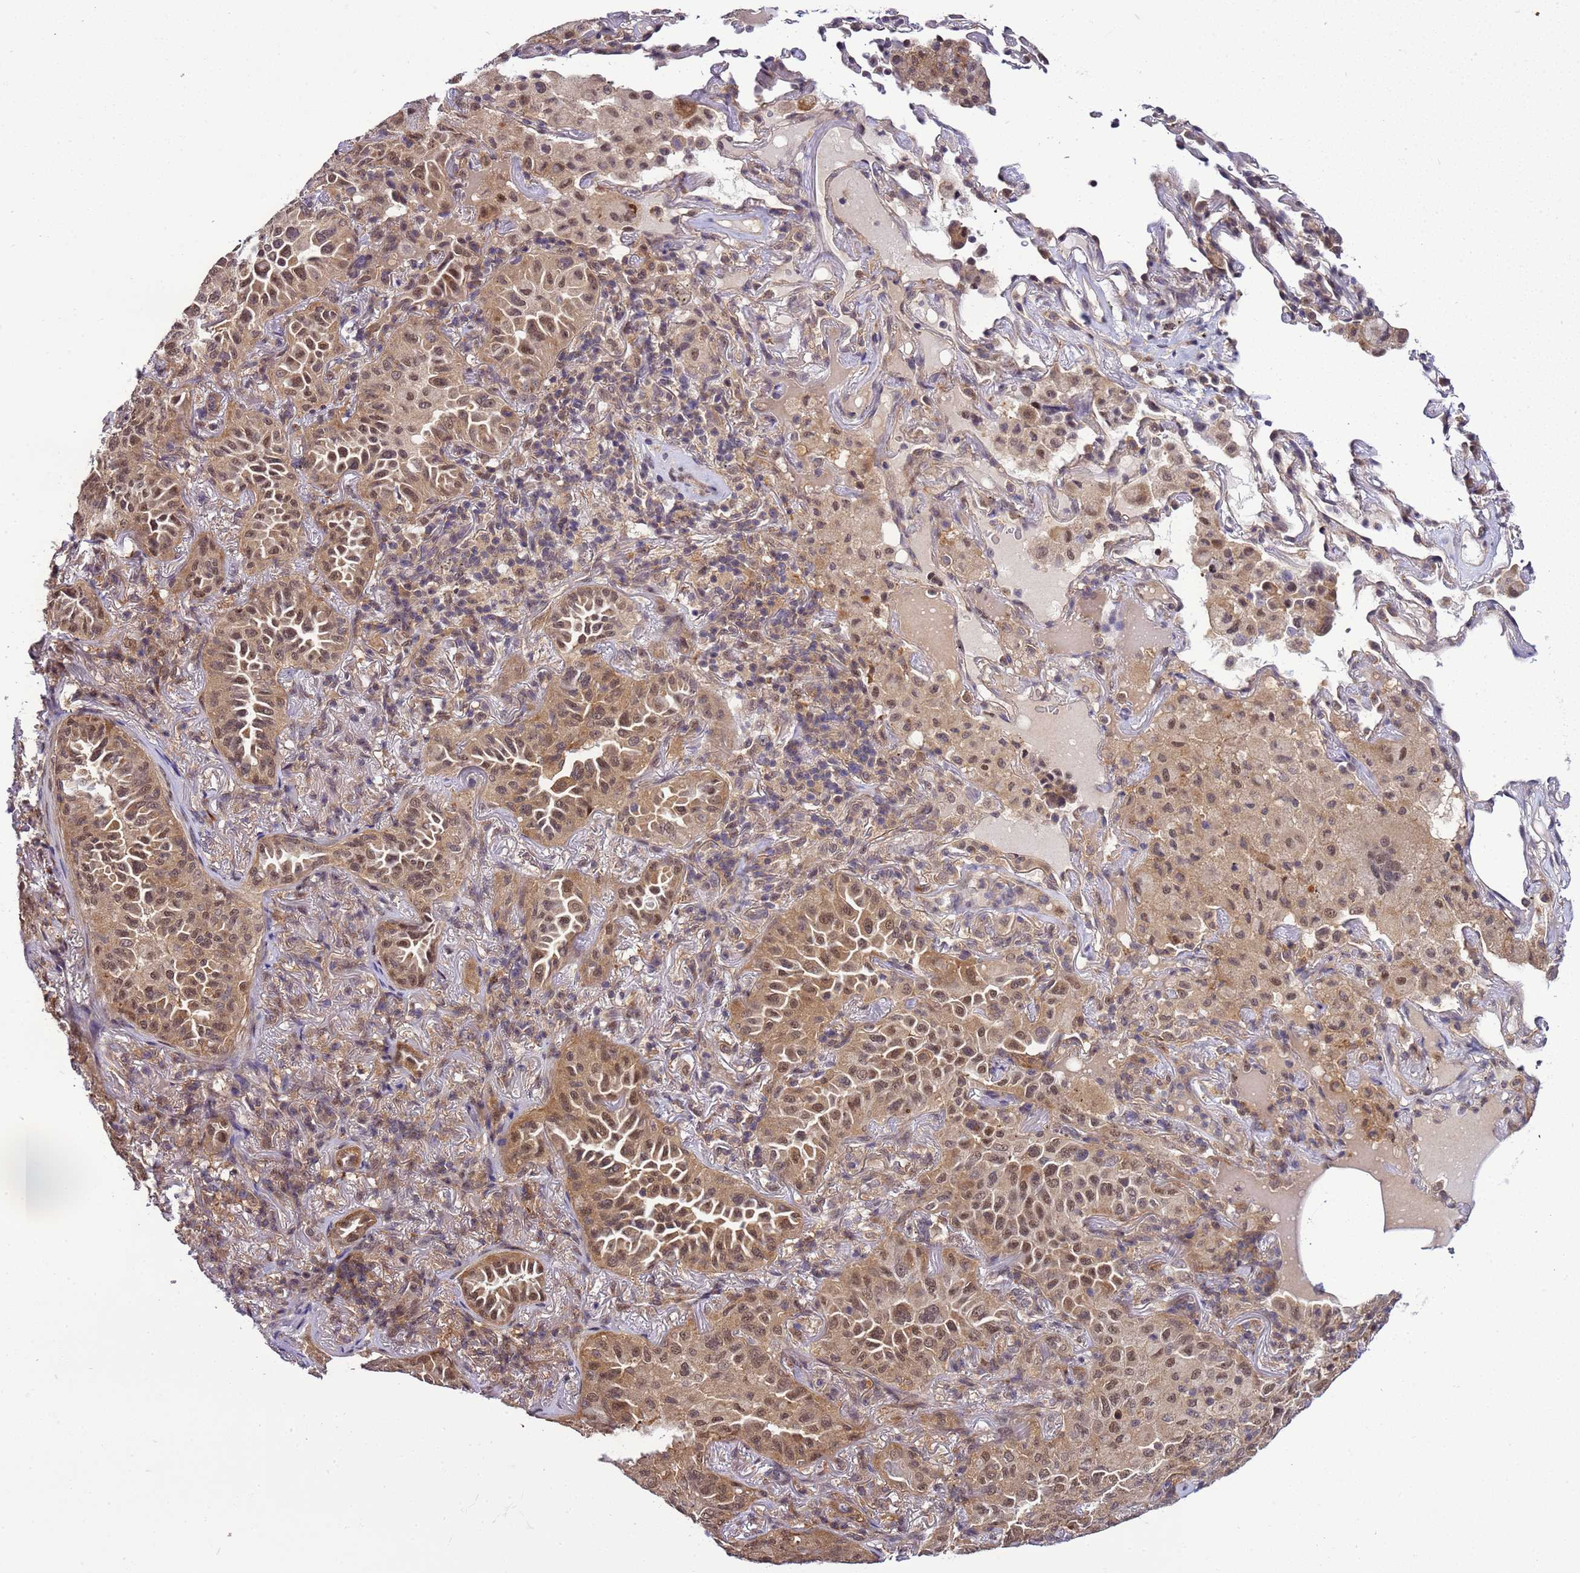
{"staining": {"intensity": "moderate", "quantity": ">75%", "location": "cytoplasmic/membranous,nuclear"}, "tissue": "lung cancer", "cell_type": "Tumor cells", "image_type": "cancer", "snomed": [{"axis": "morphology", "description": "Adenocarcinoma, NOS"}, {"axis": "topography", "description": "Lung"}], "caption": "Immunohistochemical staining of human lung cancer (adenocarcinoma) exhibits medium levels of moderate cytoplasmic/membranous and nuclear staining in approximately >75% of tumor cells.", "gene": "GEN1", "patient": {"sex": "female", "age": 69}}